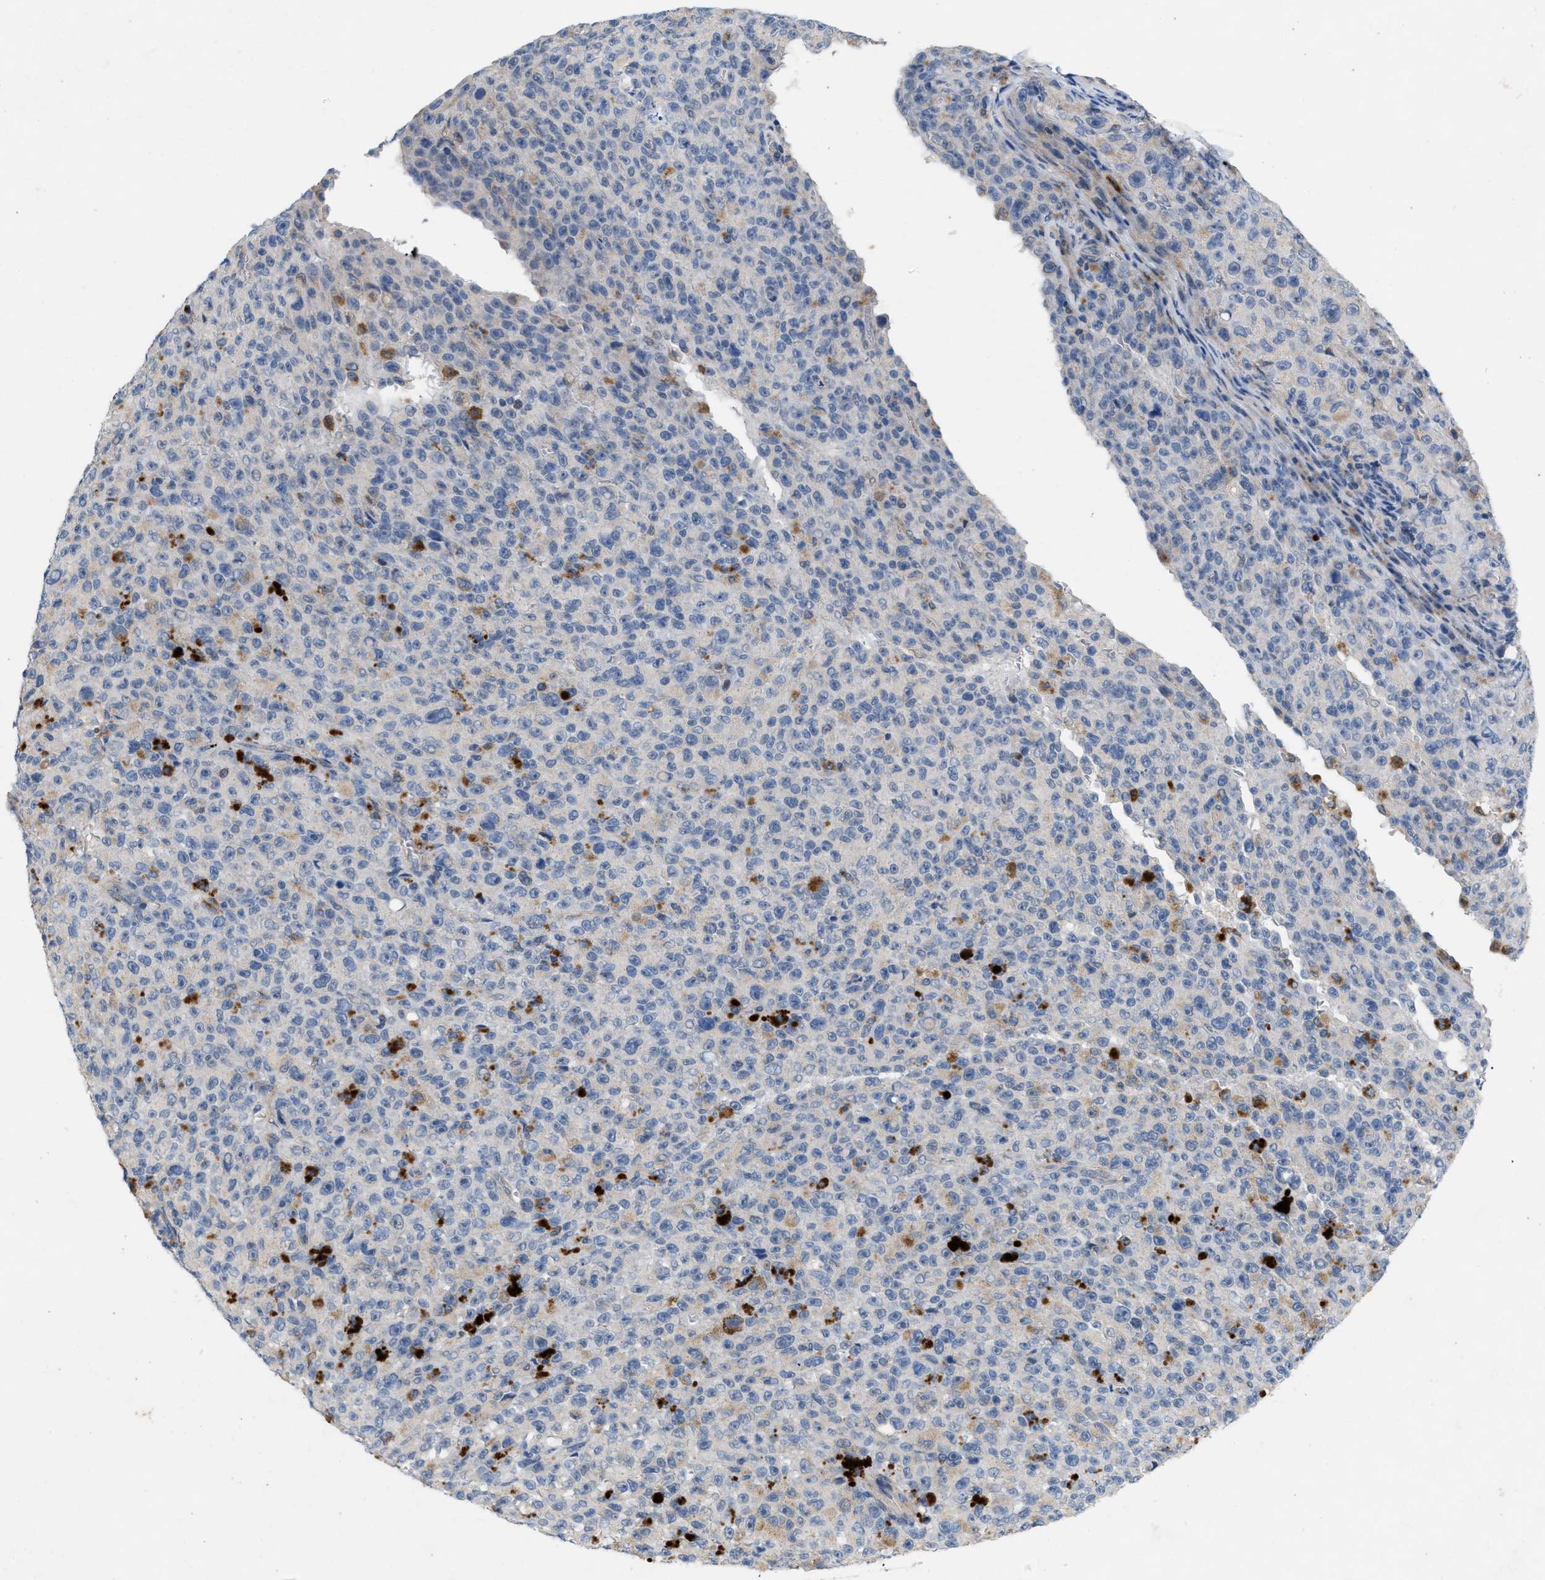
{"staining": {"intensity": "negative", "quantity": "none", "location": "none"}, "tissue": "melanoma", "cell_type": "Tumor cells", "image_type": "cancer", "snomed": [{"axis": "morphology", "description": "Malignant melanoma, NOS"}, {"axis": "topography", "description": "Skin"}], "caption": "A micrograph of human melanoma is negative for staining in tumor cells.", "gene": "PLPPR5", "patient": {"sex": "female", "age": 82}}